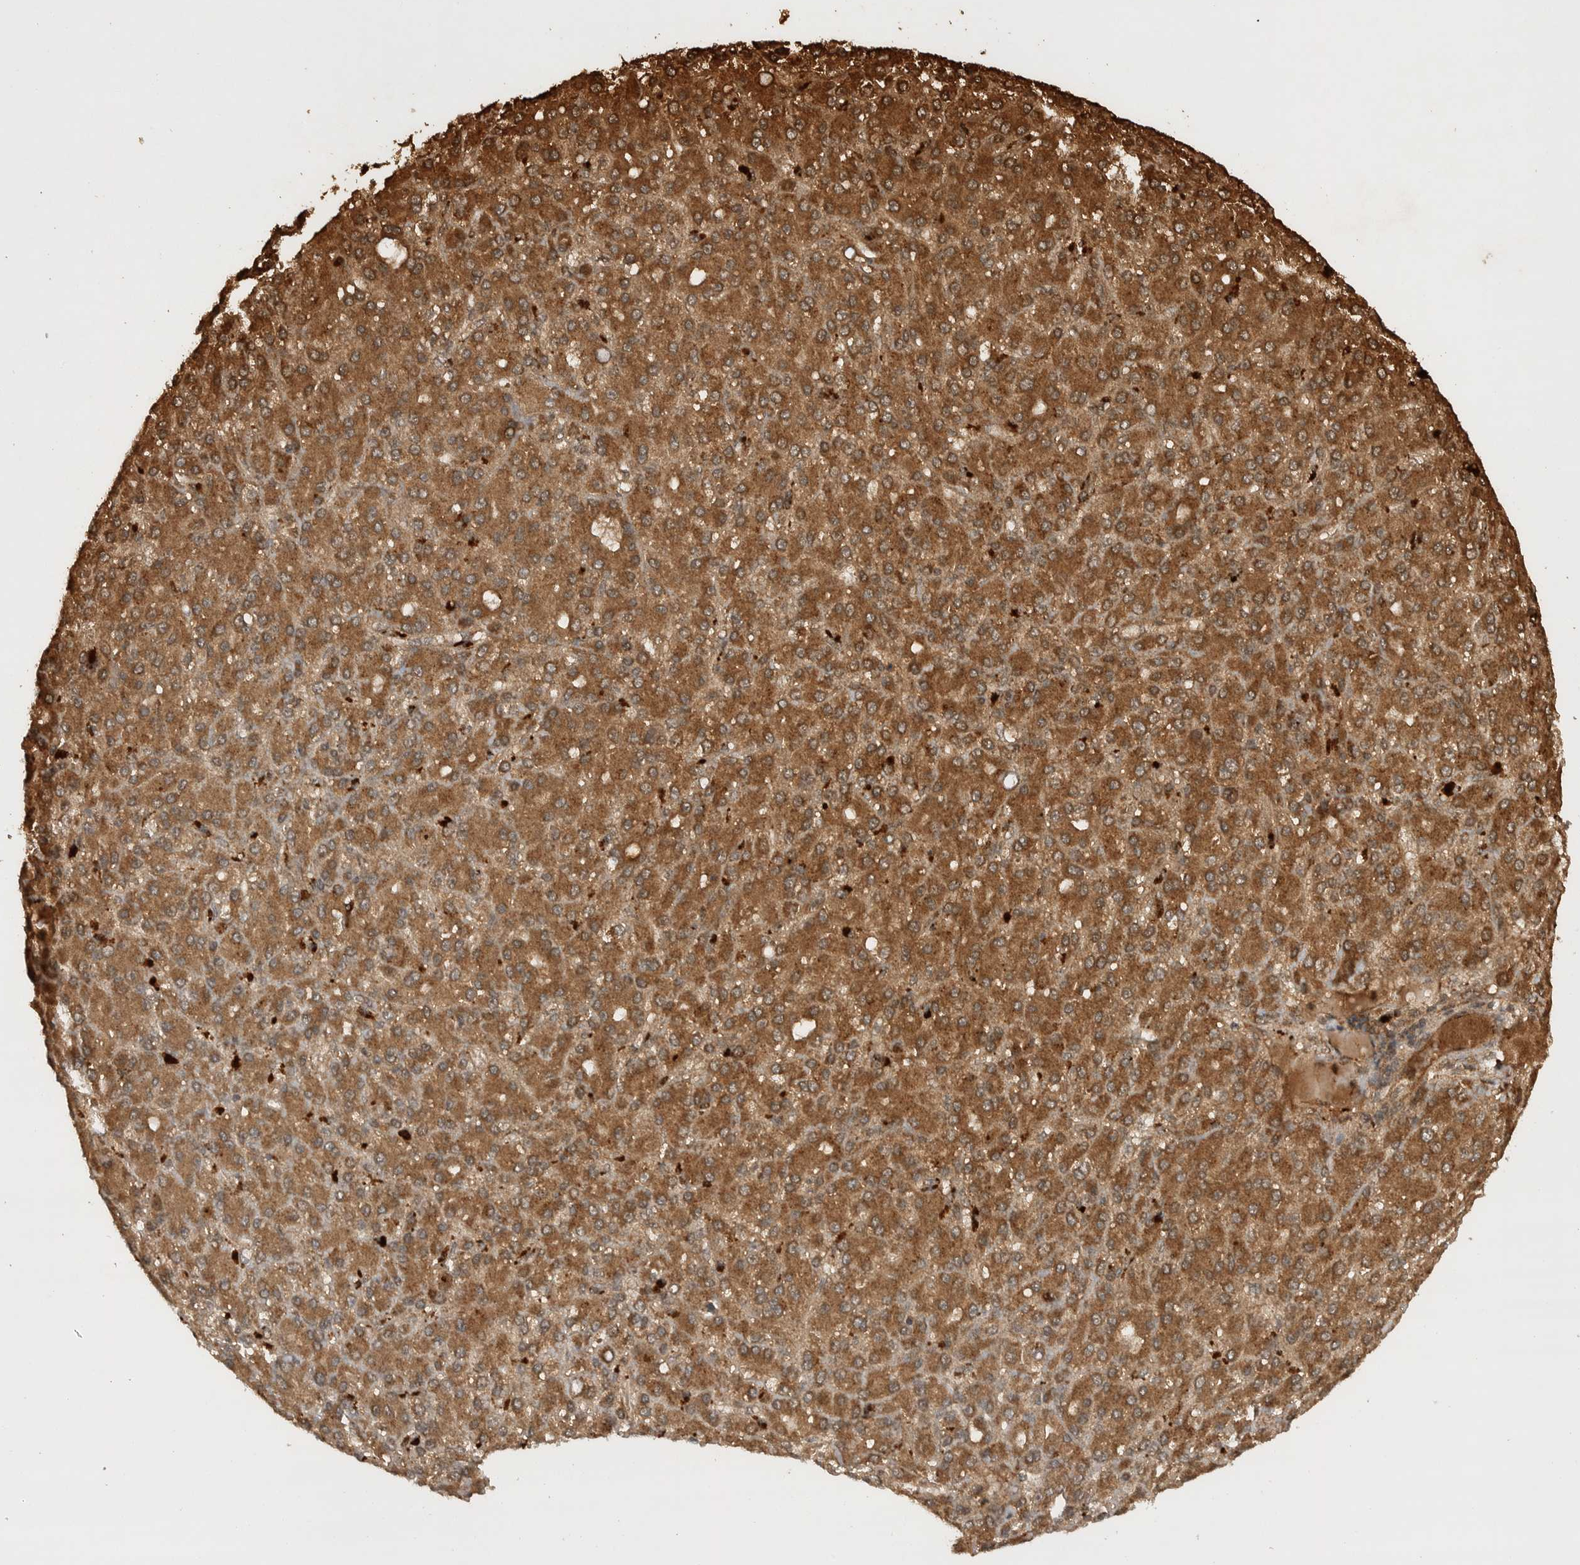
{"staining": {"intensity": "moderate", "quantity": ">75%", "location": "cytoplasmic/membranous"}, "tissue": "liver cancer", "cell_type": "Tumor cells", "image_type": "cancer", "snomed": [{"axis": "morphology", "description": "Carcinoma, Hepatocellular, NOS"}, {"axis": "topography", "description": "Liver"}], "caption": "About >75% of tumor cells in human liver hepatocellular carcinoma demonstrate moderate cytoplasmic/membranous protein staining as visualized by brown immunohistochemical staining.", "gene": "PRDX4", "patient": {"sex": "male", "age": 67}}